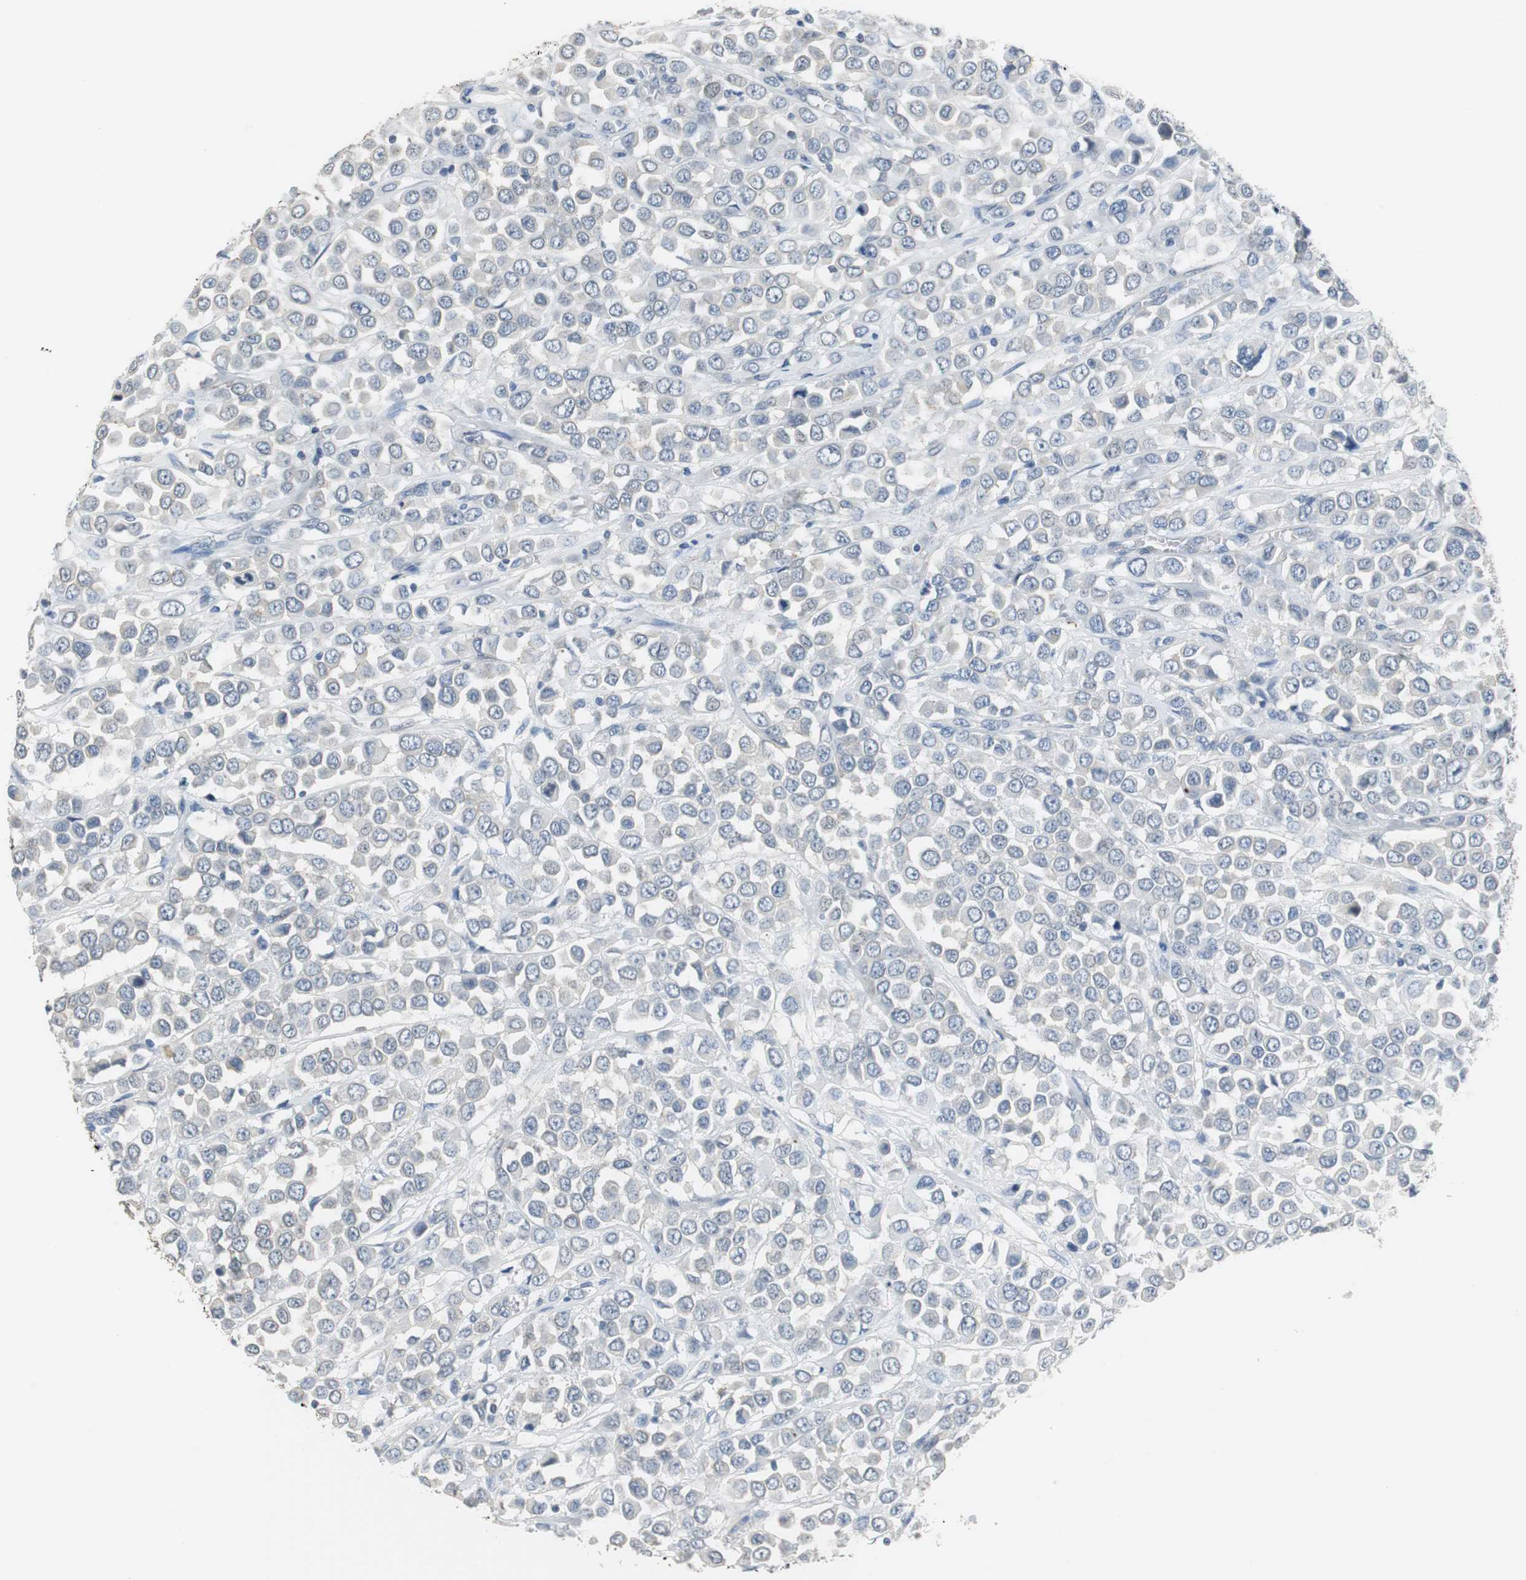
{"staining": {"intensity": "negative", "quantity": "none", "location": "none"}, "tissue": "breast cancer", "cell_type": "Tumor cells", "image_type": "cancer", "snomed": [{"axis": "morphology", "description": "Duct carcinoma"}, {"axis": "topography", "description": "Breast"}], "caption": "Protein analysis of breast cancer demonstrates no significant positivity in tumor cells.", "gene": "MUC7", "patient": {"sex": "female", "age": 61}}